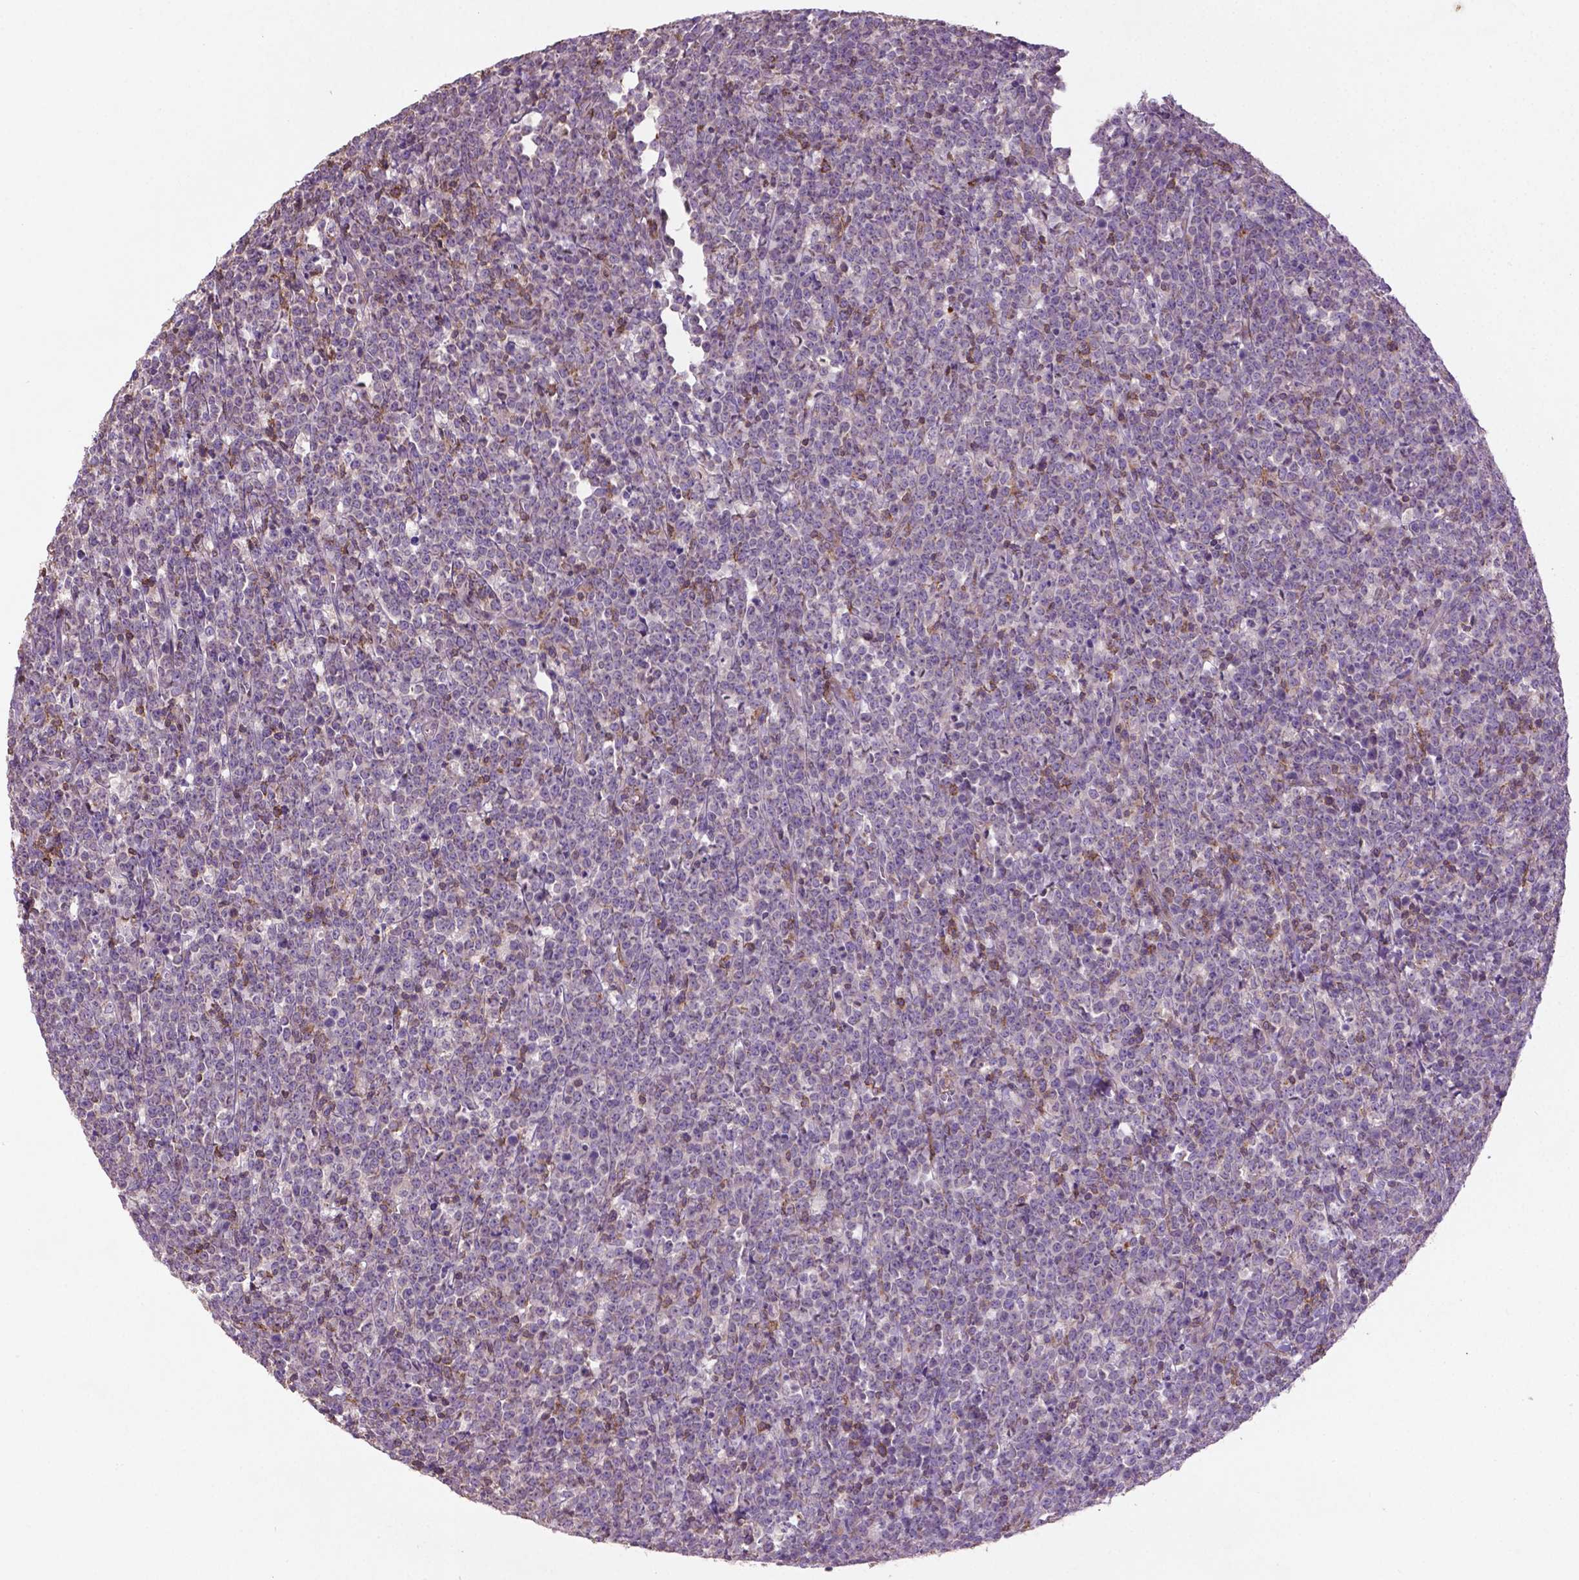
{"staining": {"intensity": "negative", "quantity": "none", "location": "none"}, "tissue": "lymphoma", "cell_type": "Tumor cells", "image_type": "cancer", "snomed": [{"axis": "morphology", "description": "Malignant lymphoma, non-Hodgkin's type, High grade"}, {"axis": "topography", "description": "Small intestine"}], "caption": "High magnification brightfield microscopy of malignant lymphoma, non-Hodgkin's type (high-grade) stained with DAB (3,3'-diaminobenzidine) (brown) and counterstained with hematoxylin (blue): tumor cells show no significant positivity.", "gene": "BMP4", "patient": {"sex": "female", "age": 56}}